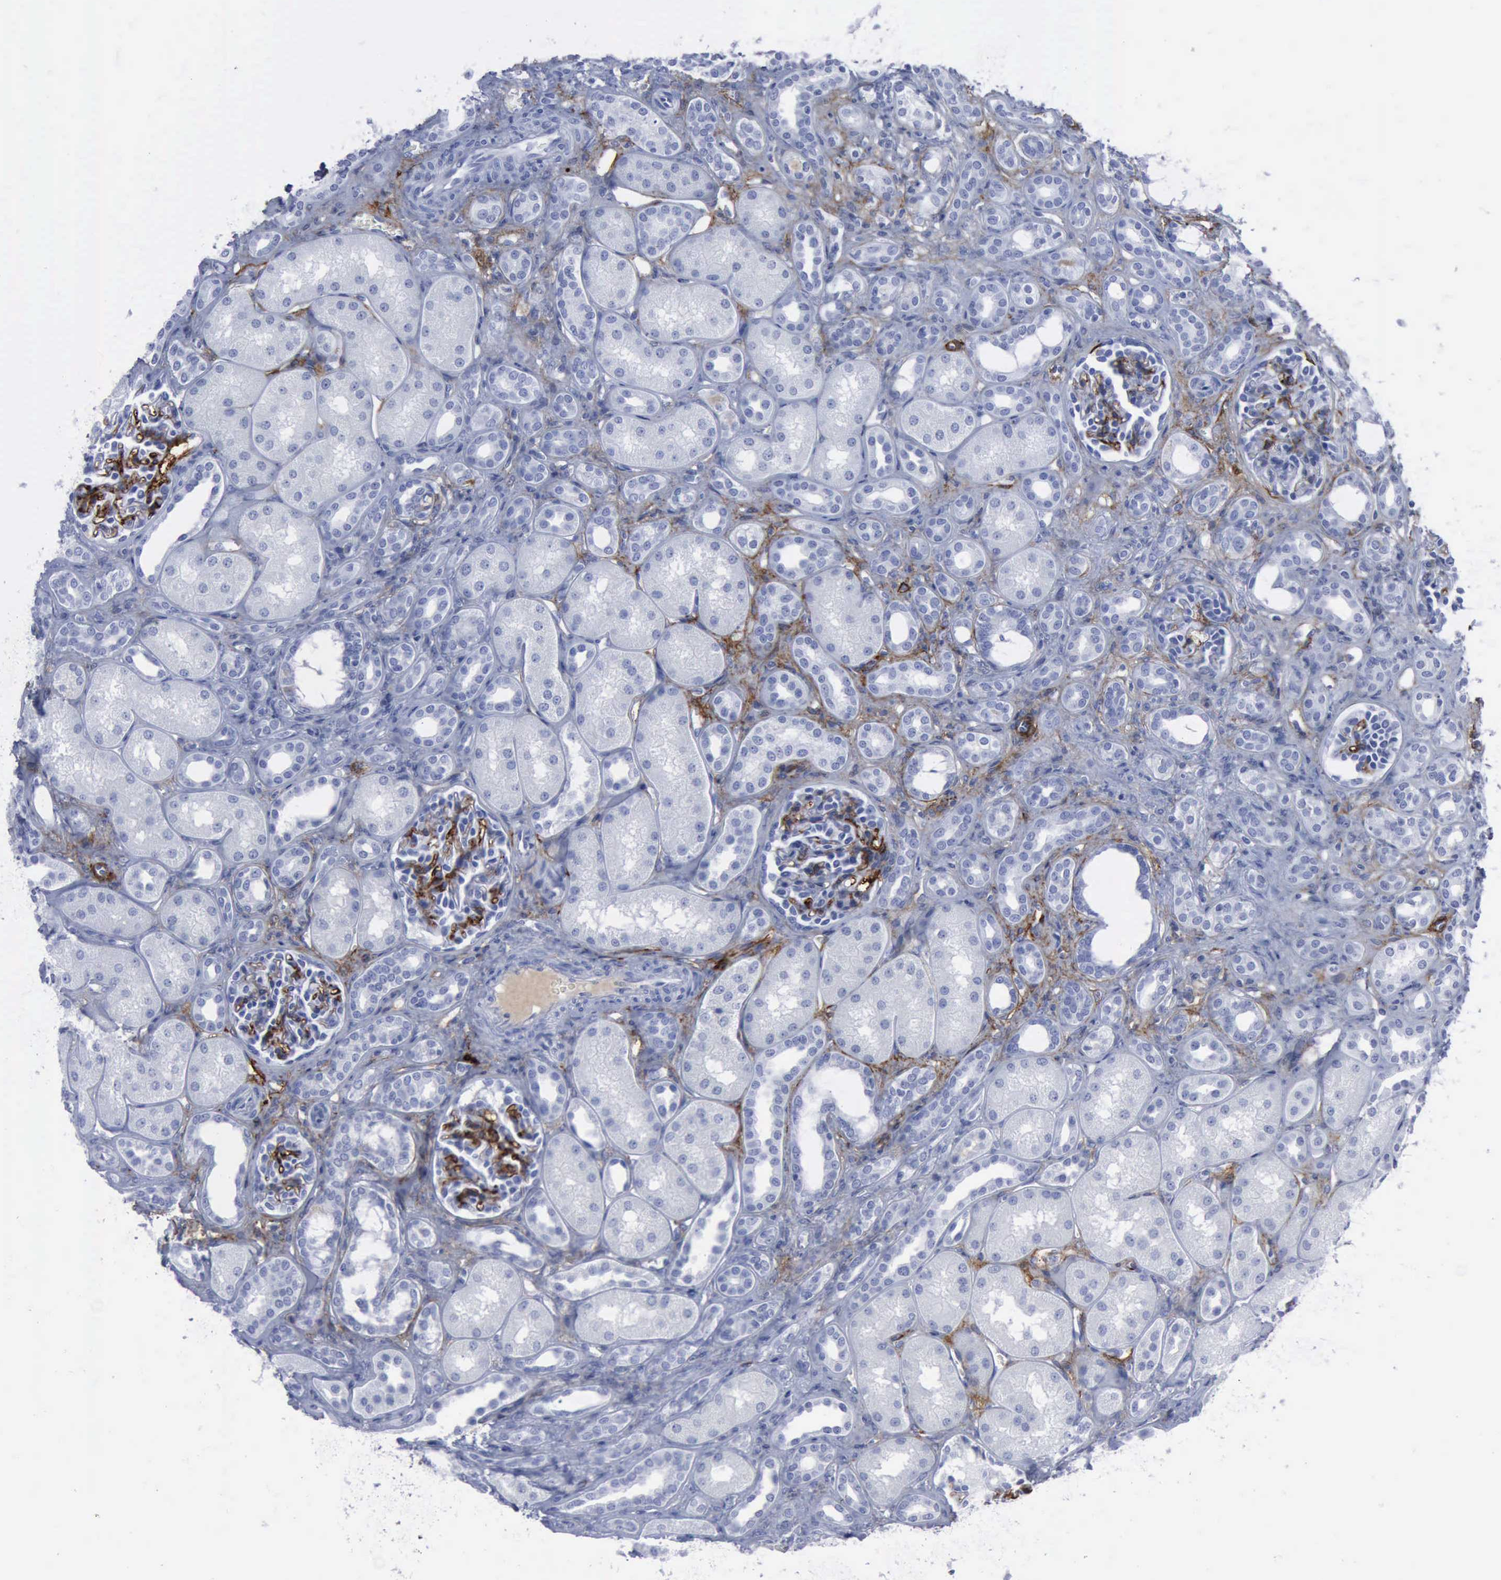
{"staining": {"intensity": "strong", "quantity": "<25%", "location": "cytoplasmic/membranous"}, "tissue": "kidney", "cell_type": "Cells in glomeruli", "image_type": "normal", "snomed": [{"axis": "morphology", "description": "Normal tissue, NOS"}, {"axis": "topography", "description": "Kidney"}], "caption": "Immunohistochemical staining of unremarkable kidney displays strong cytoplasmic/membranous protein staining in about <25% of cells in glomeruli. Using DAB (brown) and hematoxylin (blue) stains, captured at high magnification using brightfield microscopy.", "gene": "NGFR", "patient": {"sex": "male", "age": 7}}